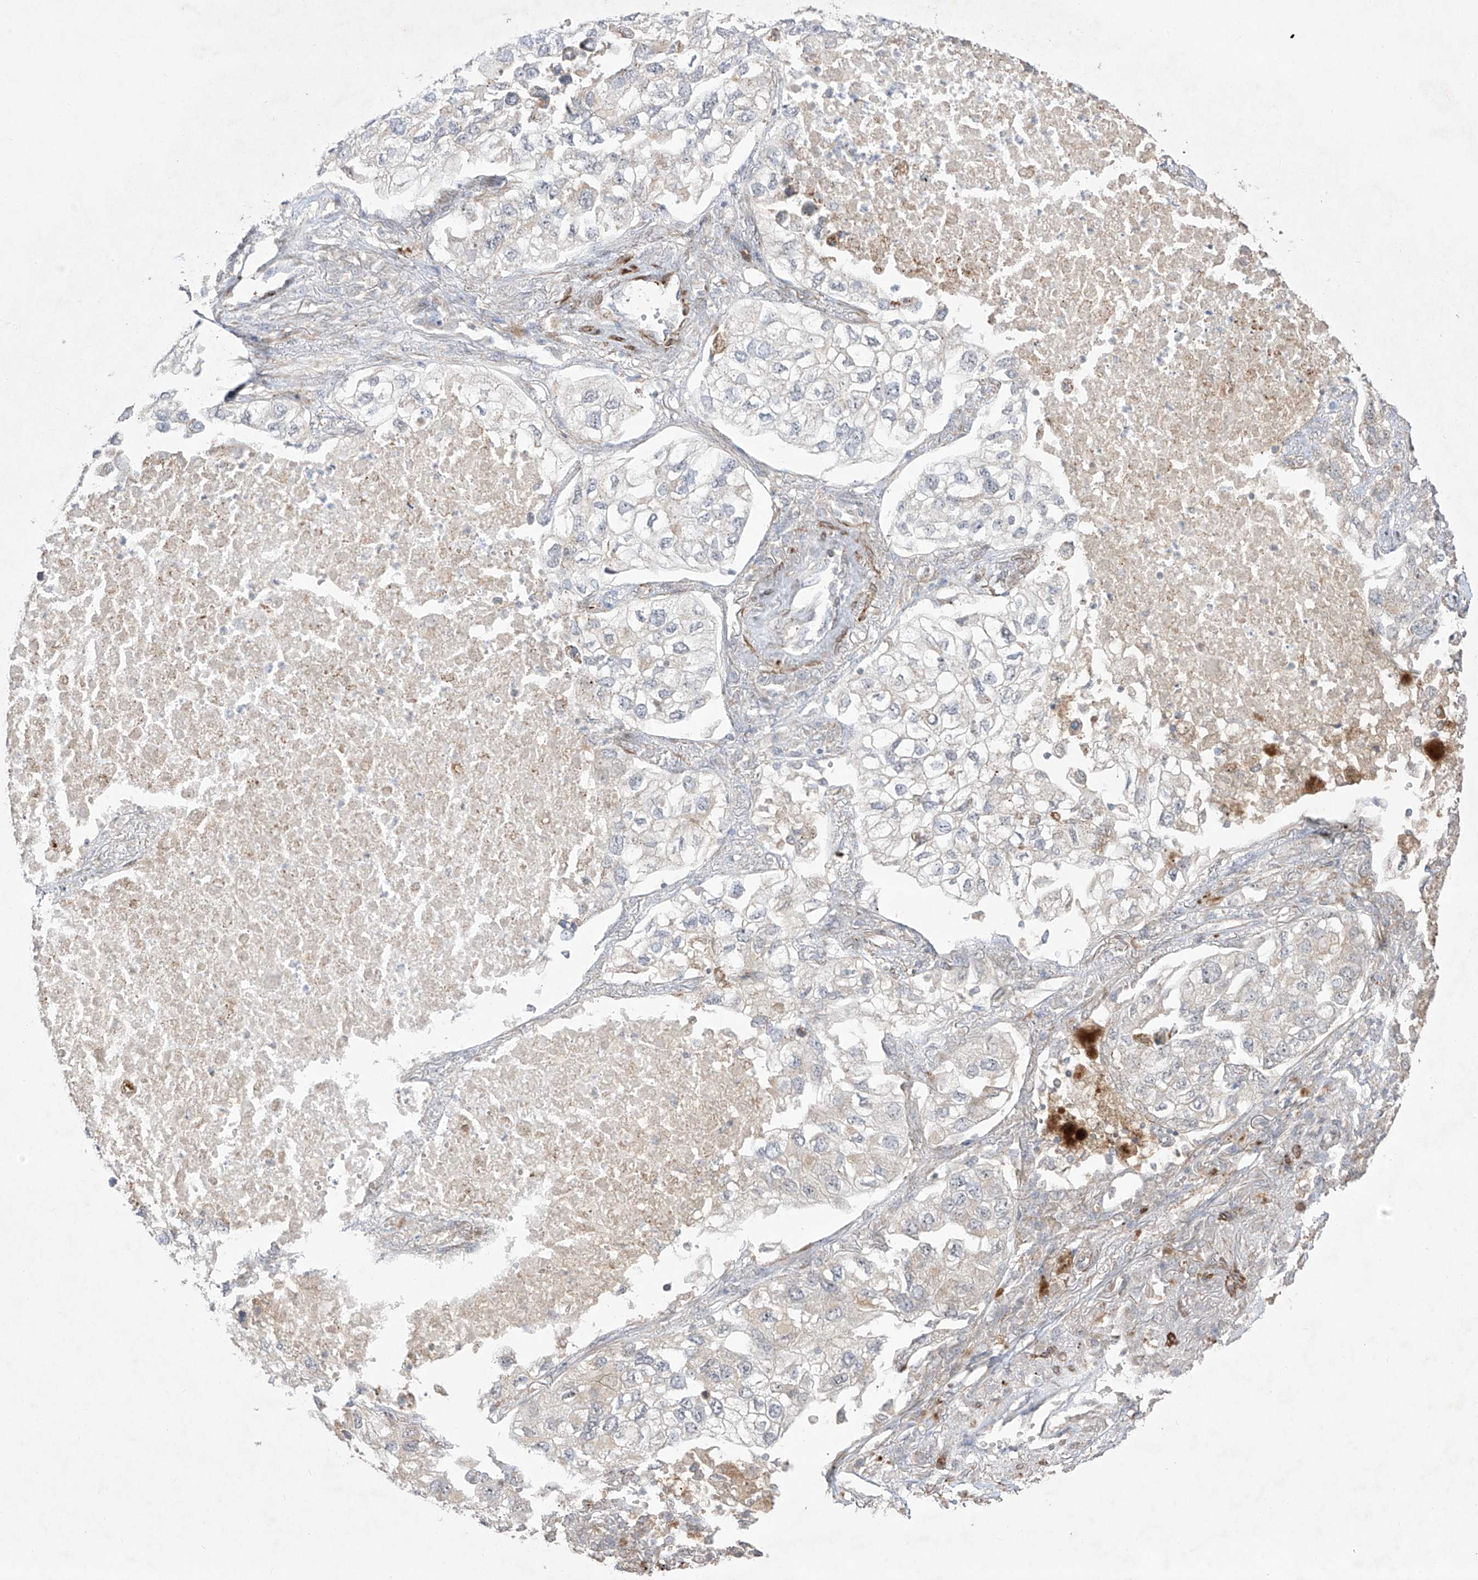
{"staining": {"intensity": "negative", "quantity": "none", "location": "none"}, "tissue": "lung cancer", "cell_type": "Tumor cells", "image_type": "cancer", "snomed": [{"axis": "morphology", "description": "Adenocarcinoma, NOS"}, {"axis": "topography", "description": "Lung"}], "caption": "Immunohistochemical staining of human lung adenocarcinoma exhibits no significant positivity in tumor cells.", "gene": "KDM1B", "patient": {"sex": "male", "age": 63}}